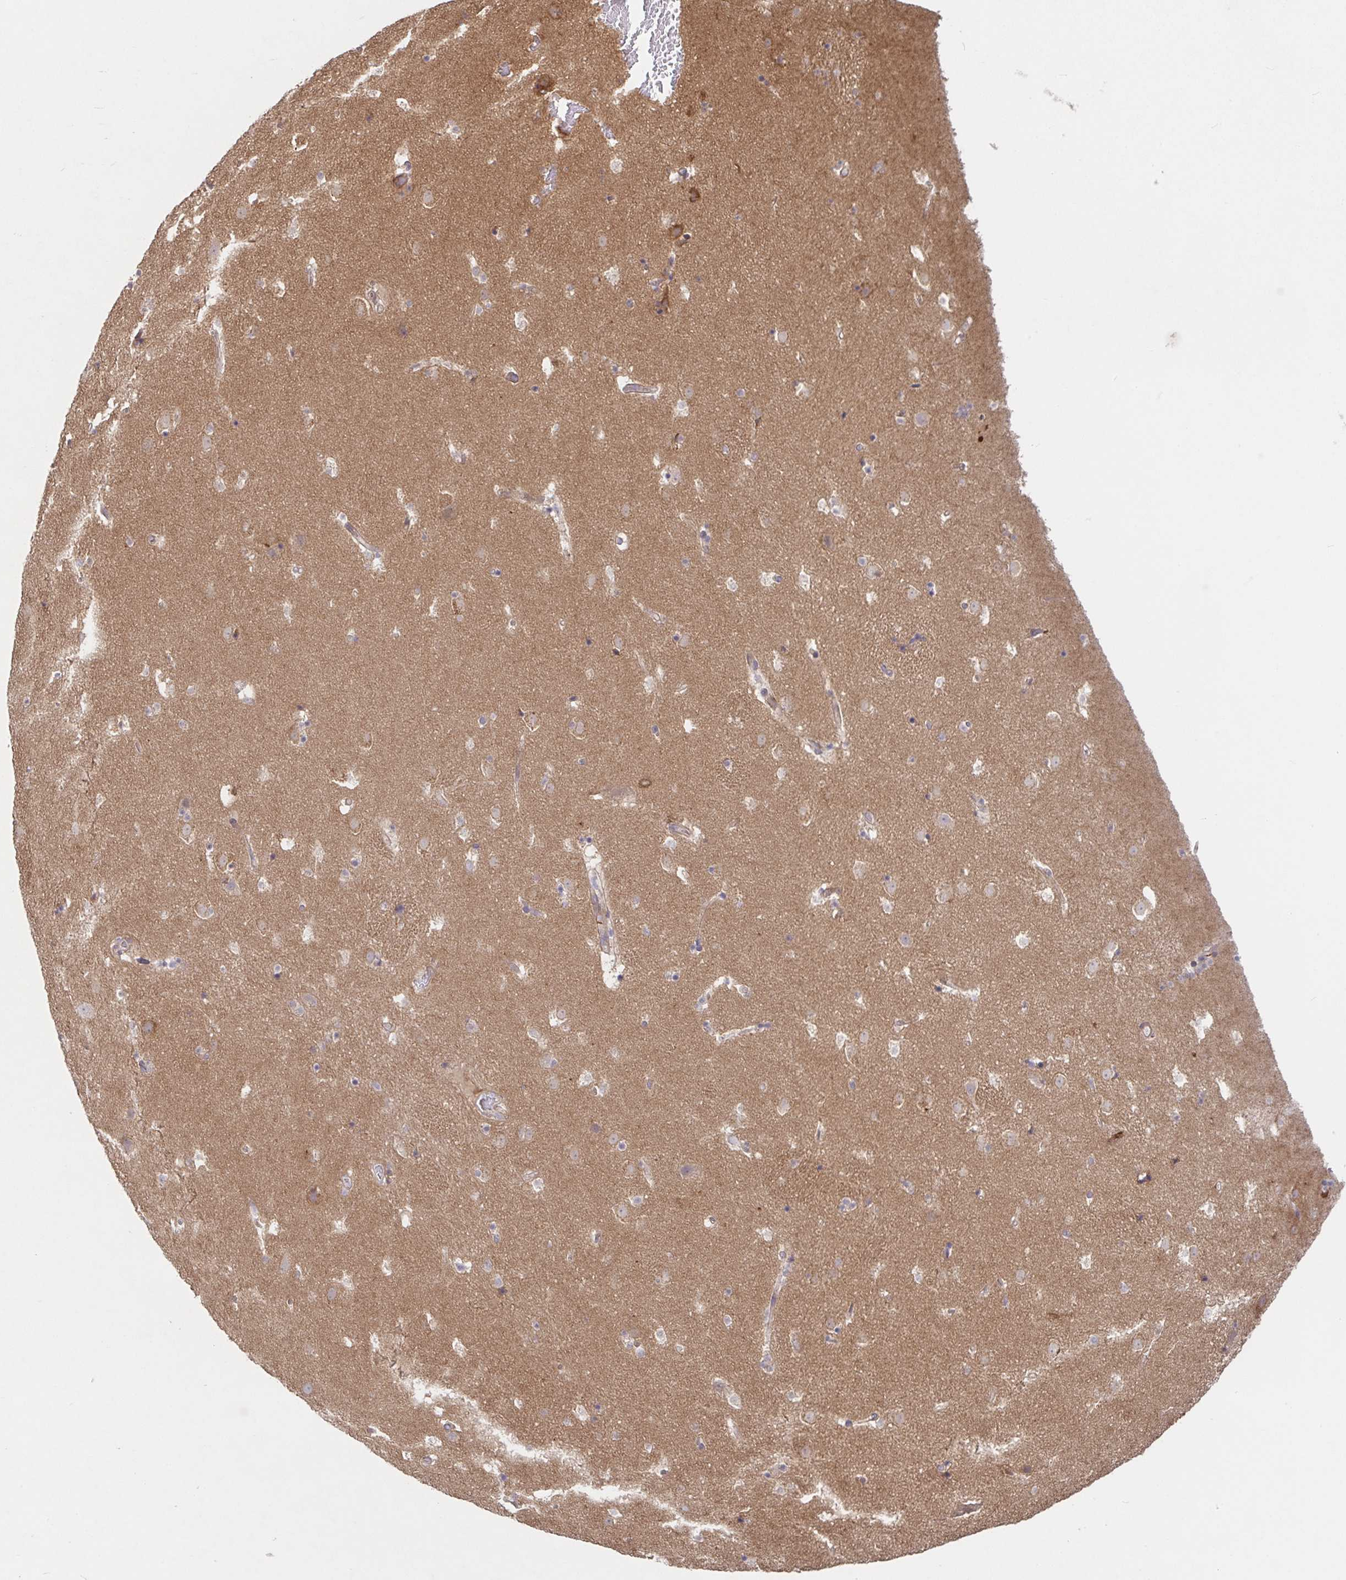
{"staining": {"intensity": "weak", "quantity": "<25%", "location": "cytoplasmic/membranous"}, "tissue": "caudate", "cell_type": "Glial cells", "image_type": "normal", "snomed": [{"axis": "morphology", "description": "Normal tissue, NOS"}, {"axis": "topography", "description": "Lateral ventricle wall"}], "caption": "This photomicrograph is of unremarkable caudate stained with IHC to label a protein in brown with the nuclei are counter-stained blue. There is no positivity in glial cells.", "gene": "AACS", "patient": {"sex": "male", "age": 37}}